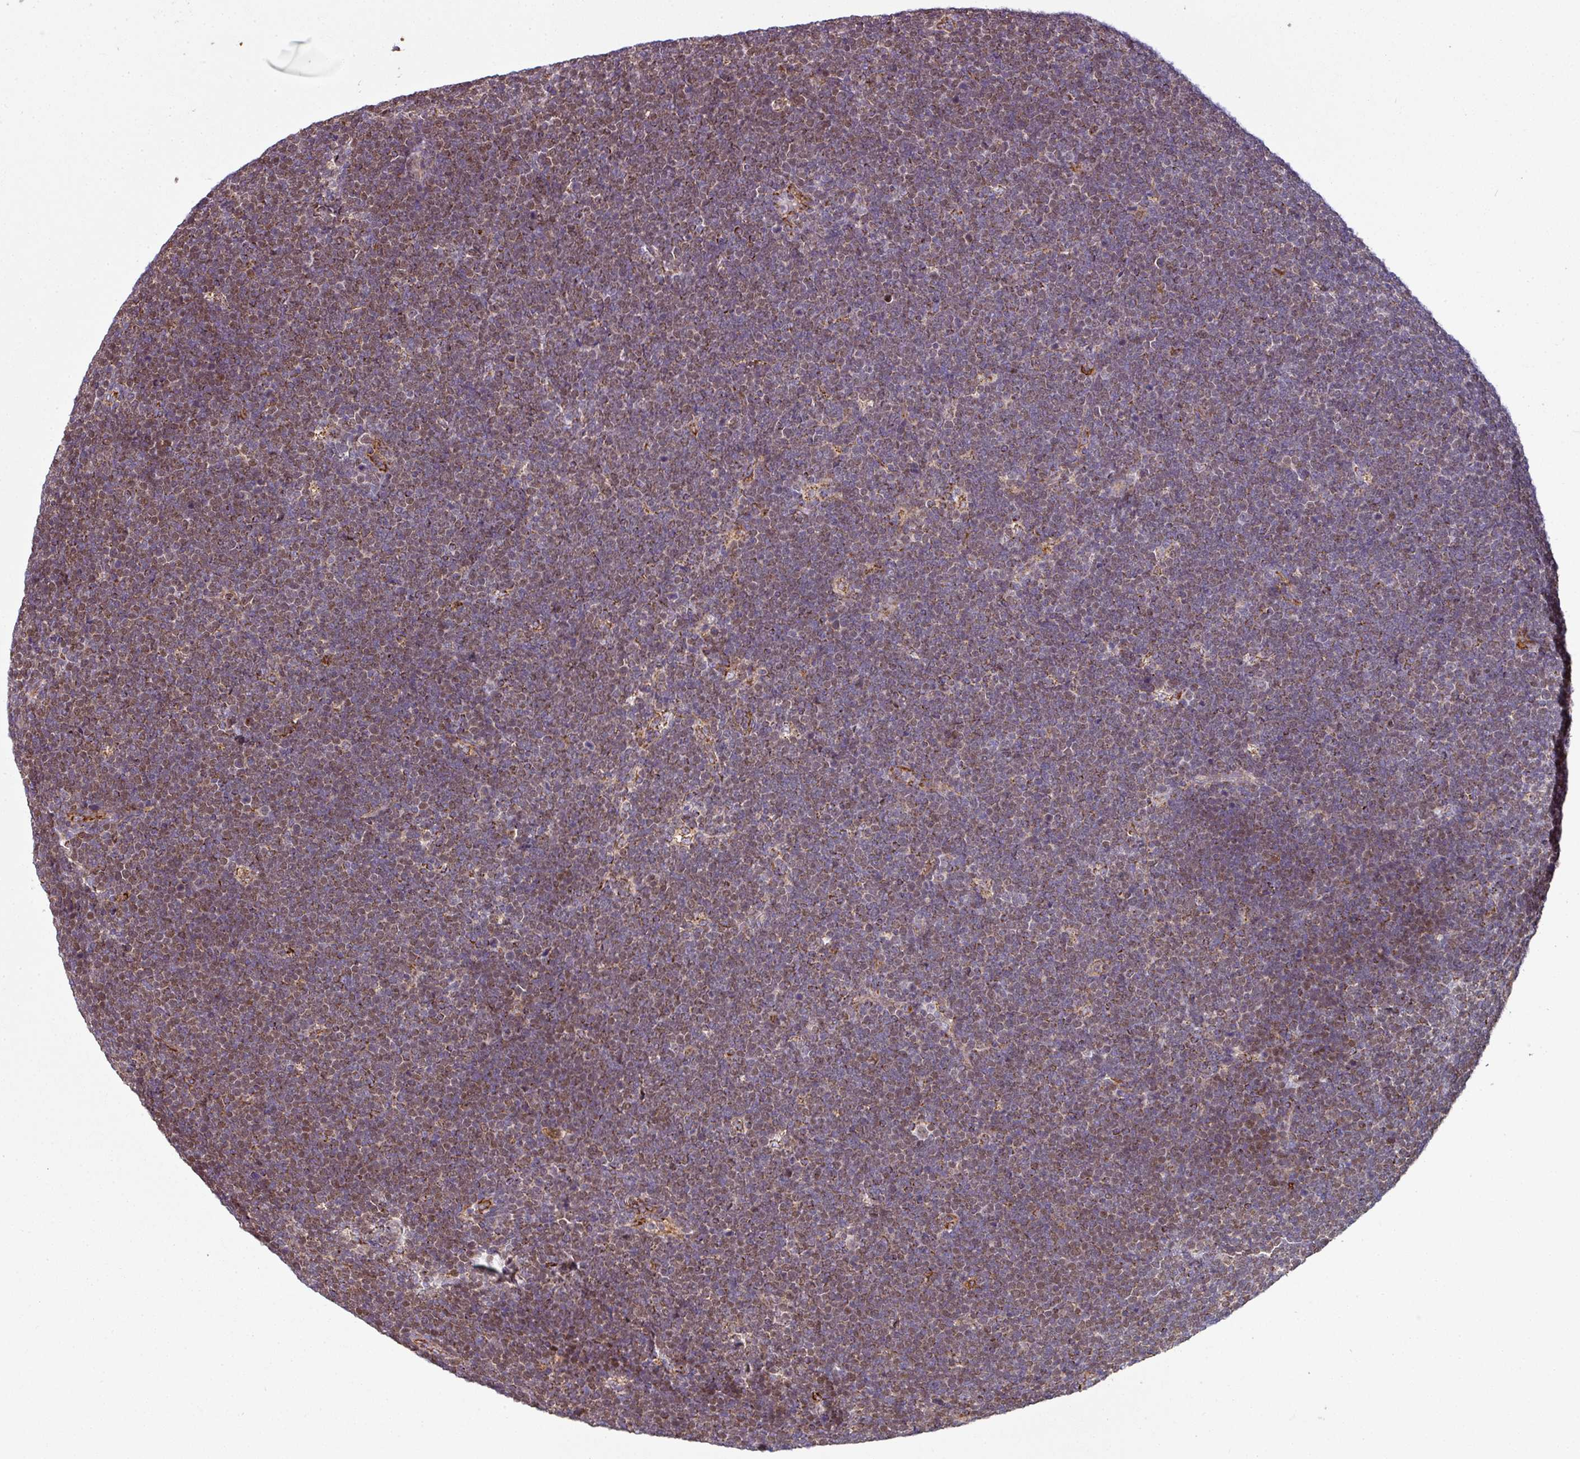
{"staining": {"intensity": "moderate", "quantity": "25%-75%", "location": "cytoplasmic/membranous"}, "tissue": "lymphoma", "cell_type": "Tumor cells", "image_type": "cancer", "snomed": [{"axis": "morphology", "description": "Malignant lymphoma, non-Hodgkin's type, High grade"}, {"axis": "topography", "description": "Lymph node"}], "caption": "IHC (DAB (3,3'-diaminobenzidine)) staining of human lymphoma displays moderate cytoplasmic/membranous protein positivity in about 25%-75% of tumor cells. The staining was performed using DAB, with brown indicating positive protein expression. Nuclei are stained blue with hematoxylin.", "gene": "PRELID3B", "patient": {"sex": "male", "age": 13}}